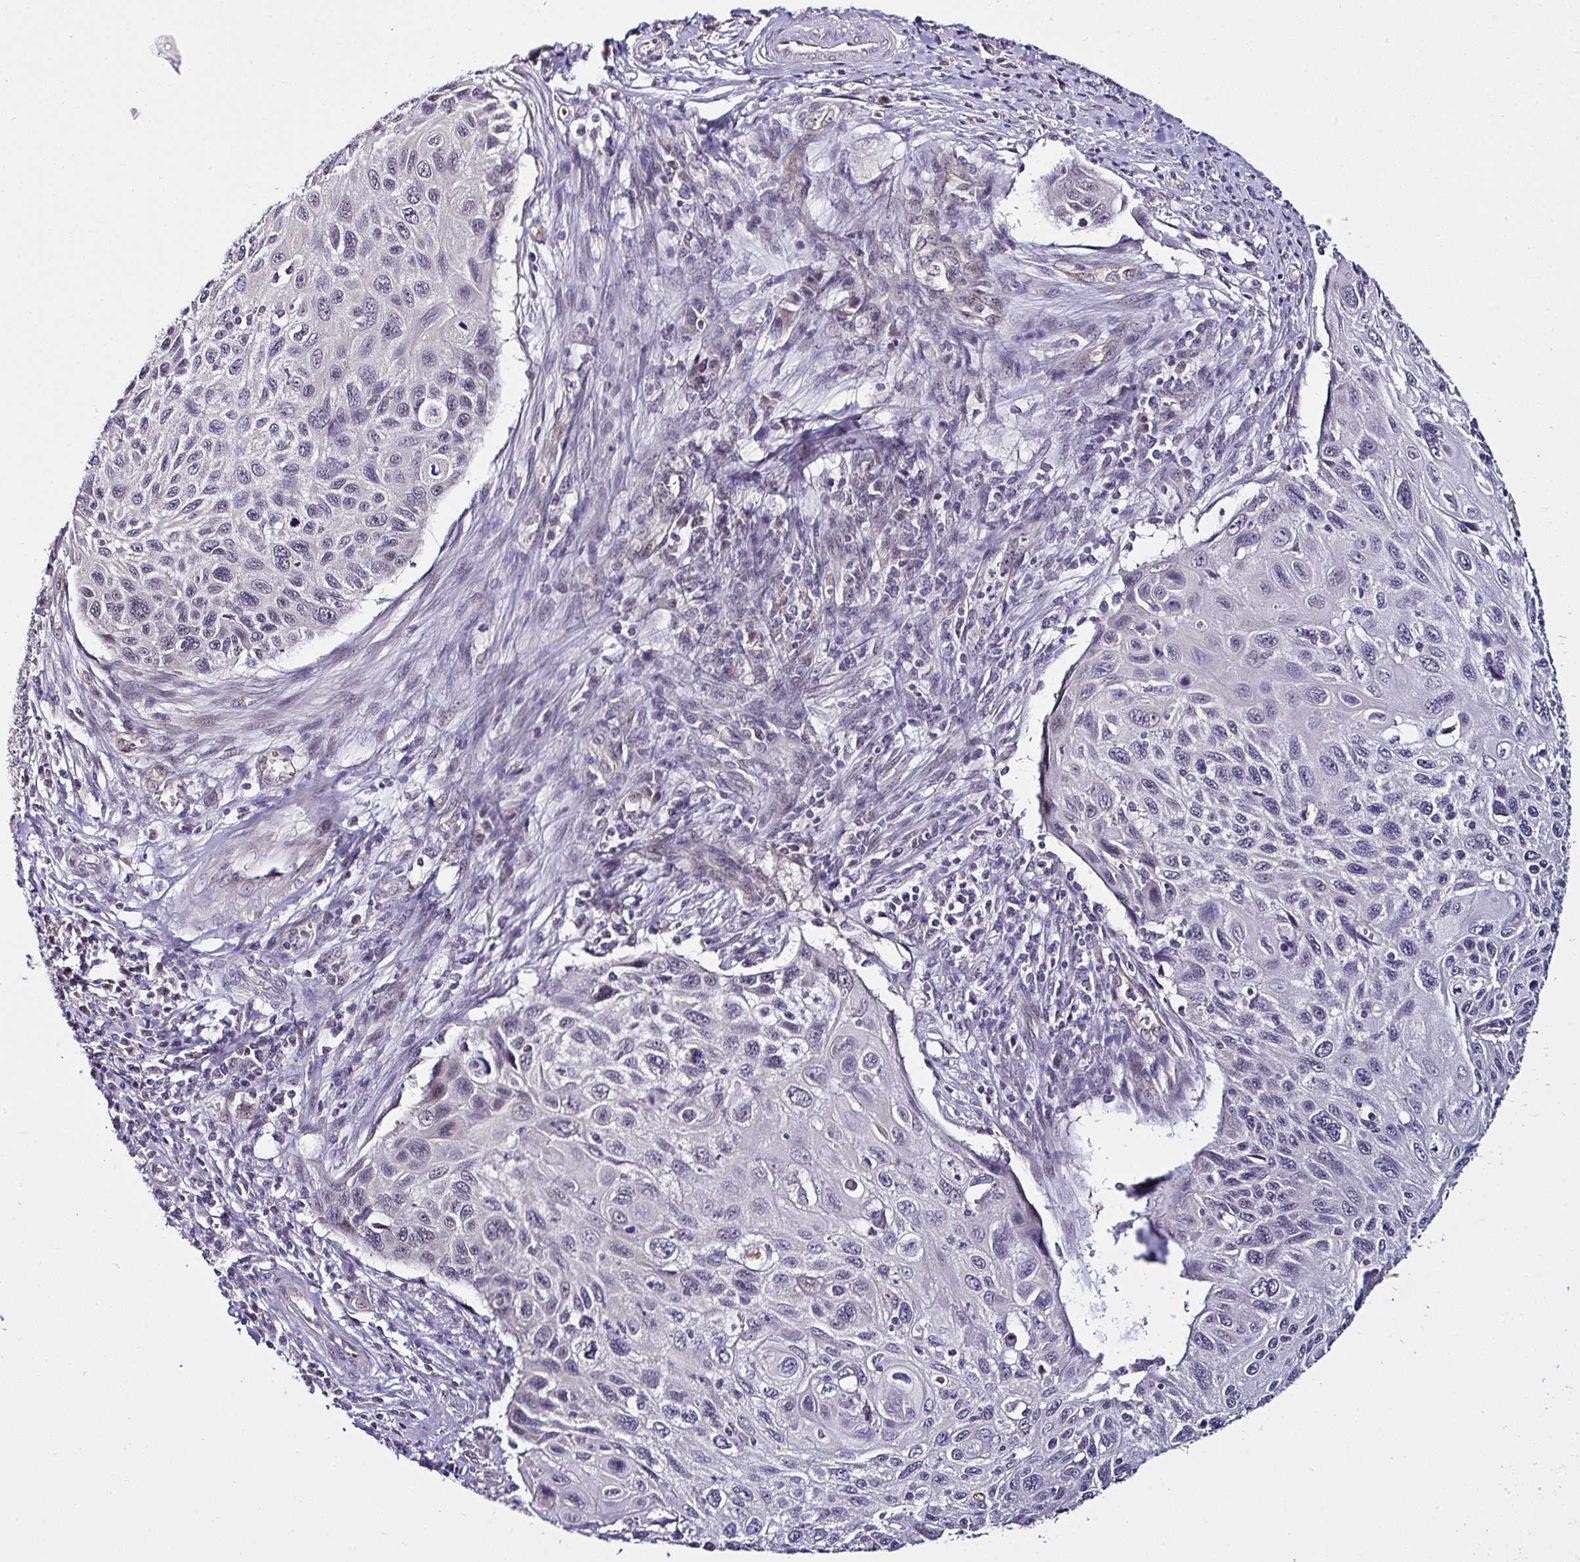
{"staining": {"intensity": "negative", "quantity": "none", "location": "none"}, "tissue": "cervical cancer", "cell_type": "Tumor cells", "image_type": "cancer", "snomed": [{"axis": "morphology", "description": "Squamous cell carcinoma, NOS"}, {"axis": "topography", "description": "Cervix"}], "caption": "Immunohistochemistry micrograph of neoplastic tissue: cervical squamous cell carcinoma stained with DAB (3,3'-diaminobenzidine) shows no significant protein positivity in tumor cells.", "gene": "NAPSA", "patient": {"sex": "female", "age": 70}}